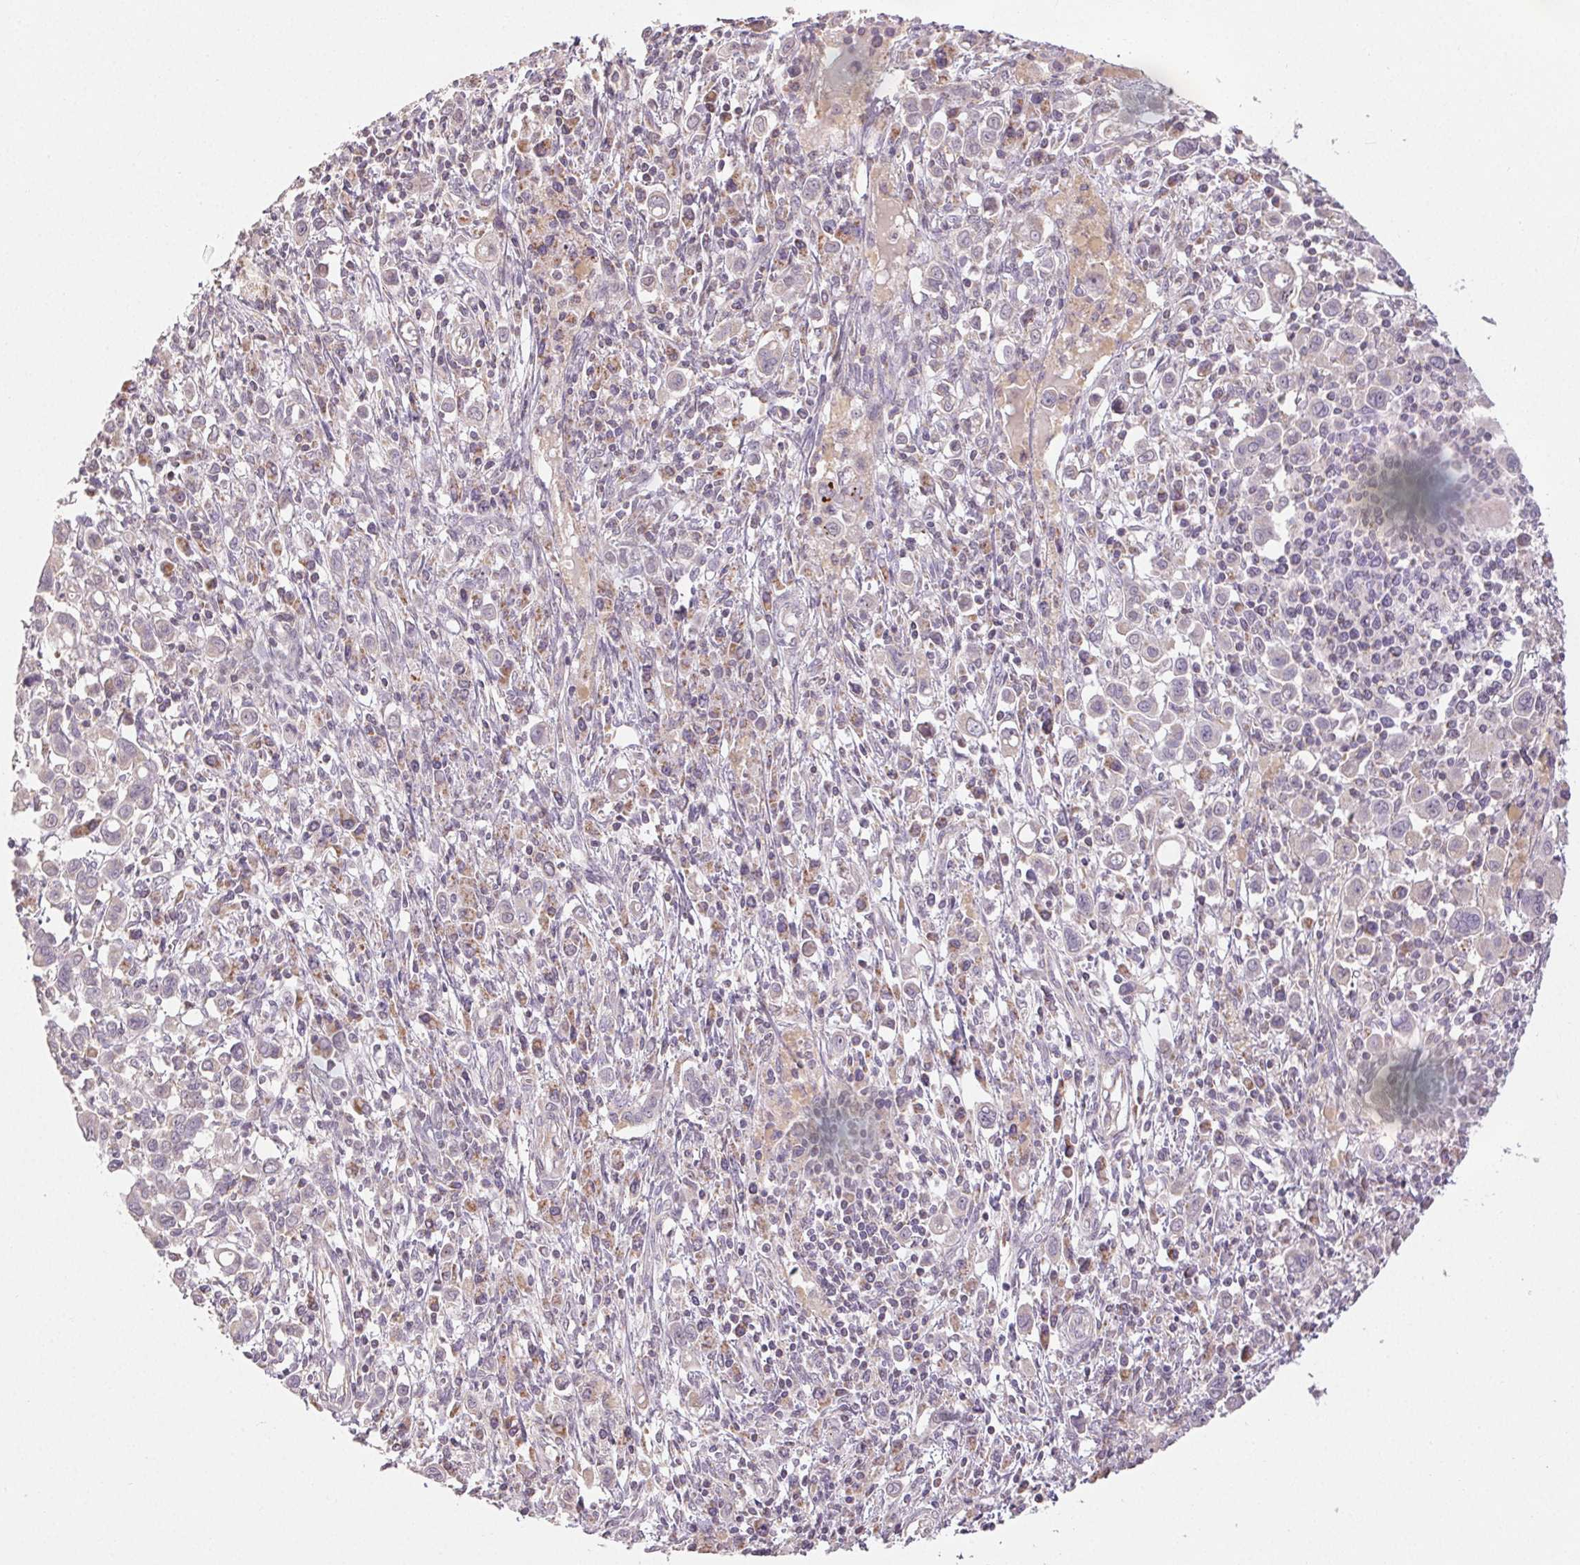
{"staining": {"intensity": "negative", "quantity": "none", "location": "none"}, "tissue": "stomach cancer", "cell_type": "Tumor cells", "image_type": "cancer", "snomed": [{"axis": "morphology", "description": "Adenocarcinoma, NOS"}, {"axis": "topography", "description": "Stomach, upper"}], "caption": "Immunohistochemistry (IHC) of human stomach adenocarcinoma exhibits no staining in tumor cells.", "gene": "CLASP1", "patient": {"sex": "male", "age": 75}}